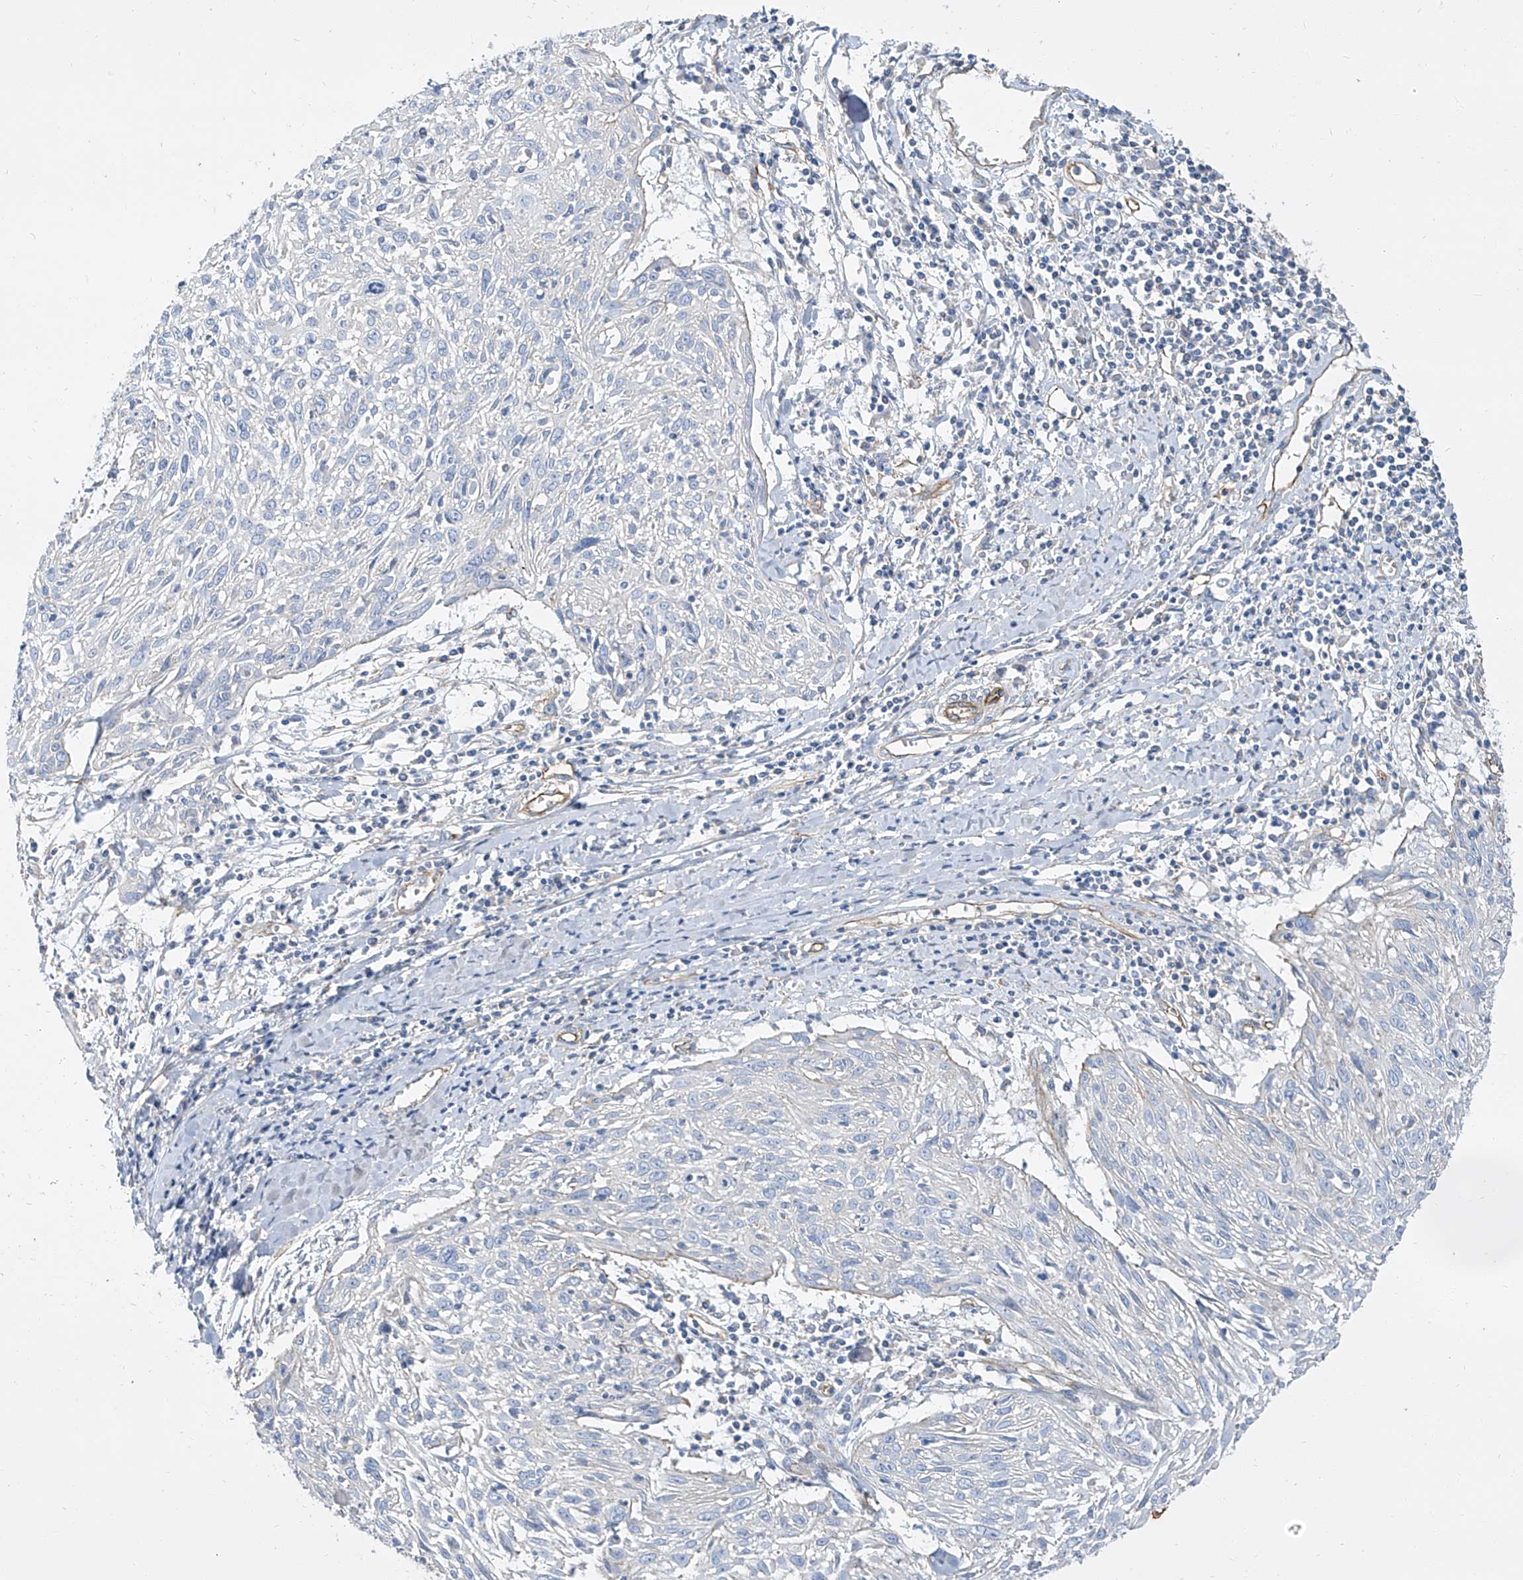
{"staining": {"intensity": "negative", "quantity": "none", "location": "none"}, "tissue": "cervical cancer", "cell_type": "Tumor cells", "image_type": "cancer", "snomed": [{"axis": "morphology", "description": "Squamous cell carcinoma, NOS"}, {"axis": "topography", "description": "Cervix"}], "caption": "A micrograph of cervical squamous cell carcinoma stained for a protein demonstrates no brown staining in tumor cells. (Brightfield microscopy of DAB (3,3'-diaminobenzidine) immunohistochemistry at high magnification).", "gene": "TXLNB", "patient": {"sex": "female", "age": 51}}